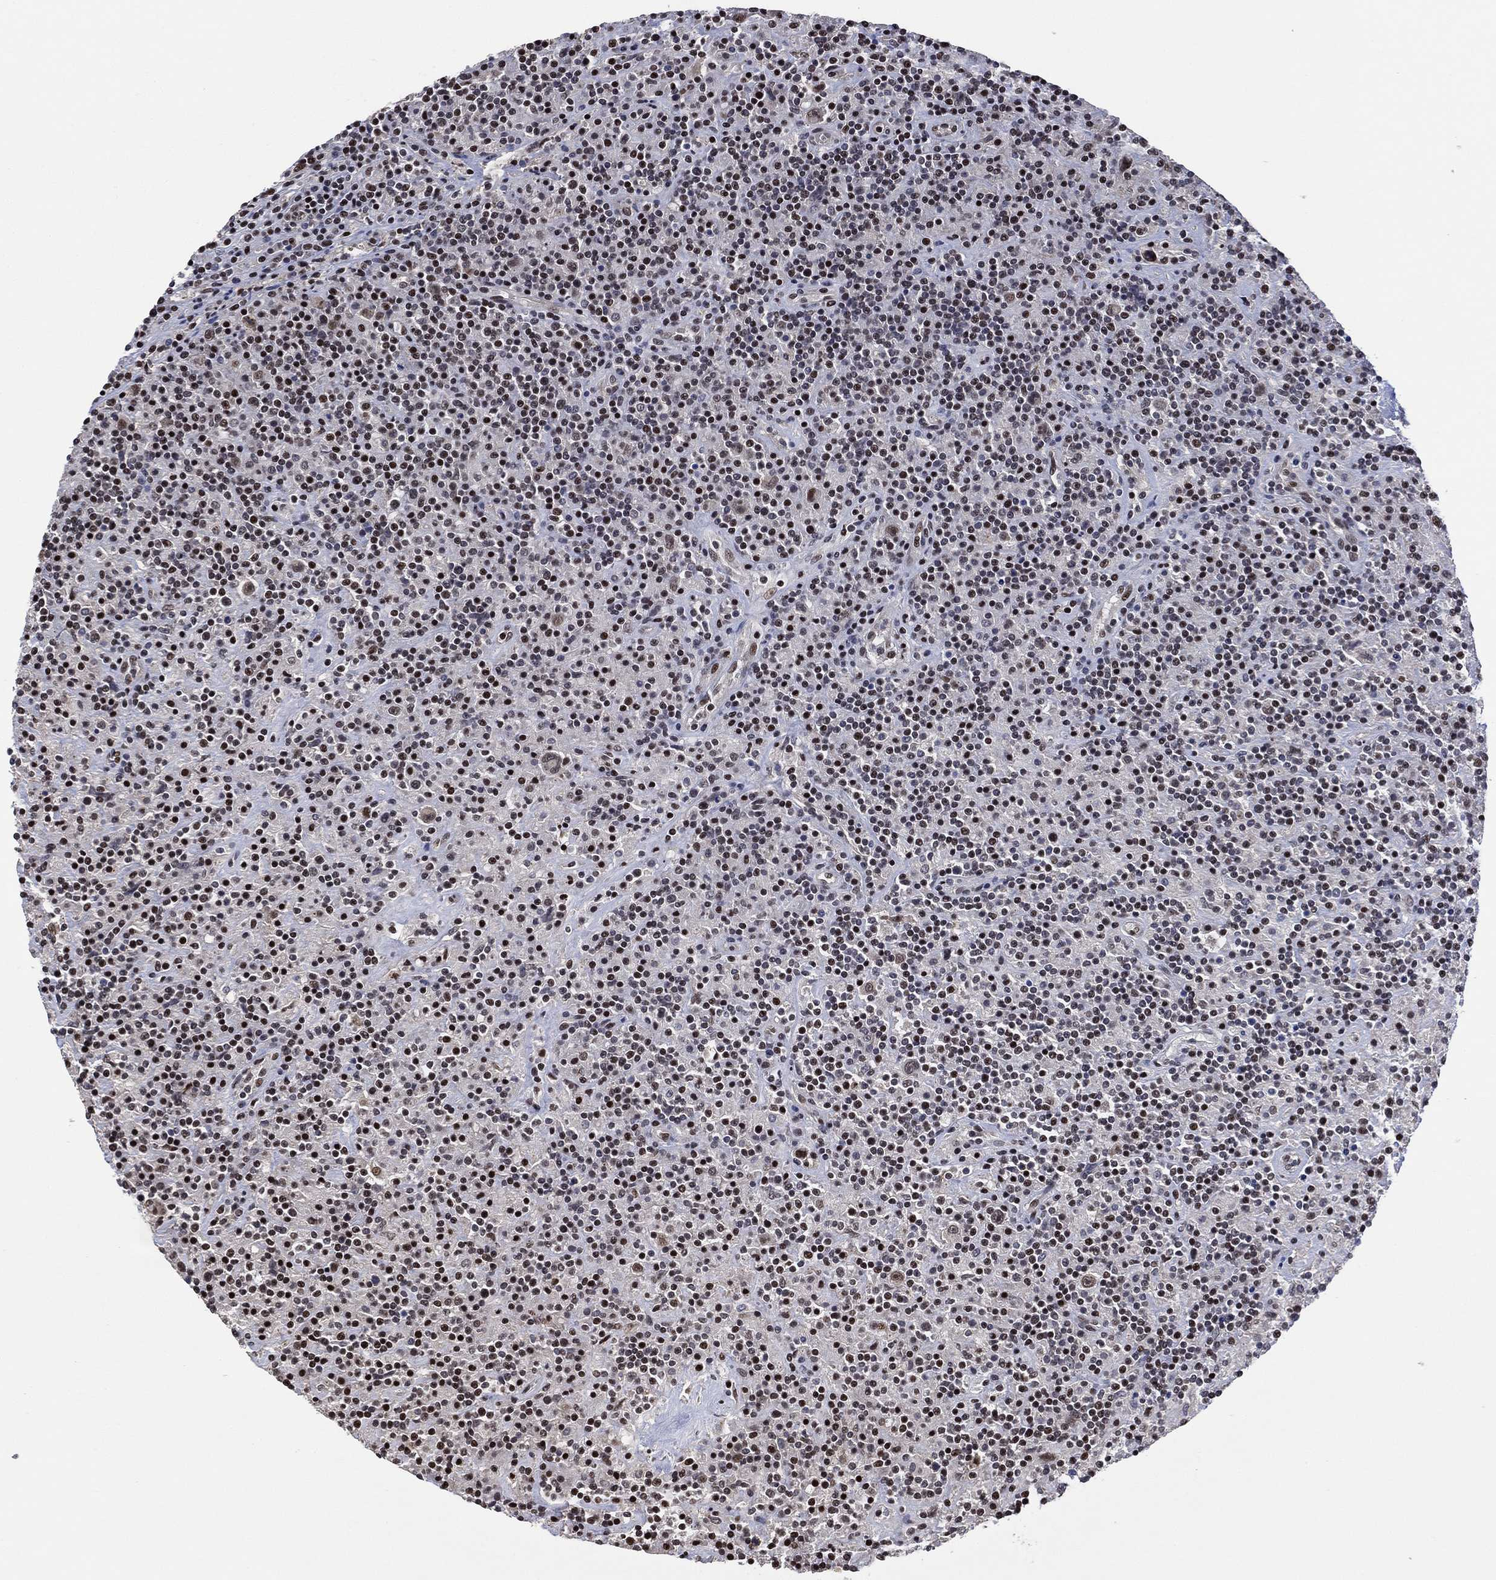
{"staining": {"intensity": "moderate", "quantity": "25%-75%", "location": "nuclear"}, "tissue": "lymphoma", "cell_type": "Tumor cells", "image_type": "cancer", "snomed": [{"axis": "morphology", "description": "Hodgkin's disease, NOS"}, {"axis": "topography", "description": "Lymph node"}], "caption": "Human Hodgkin's disease stained with a brown dye demonstrates moderate nuclear positive staining in approximately 25%-75% of tumor cells.", "gene": "ZSCAN30", "patient": {"sex": "male", "age": 70}}